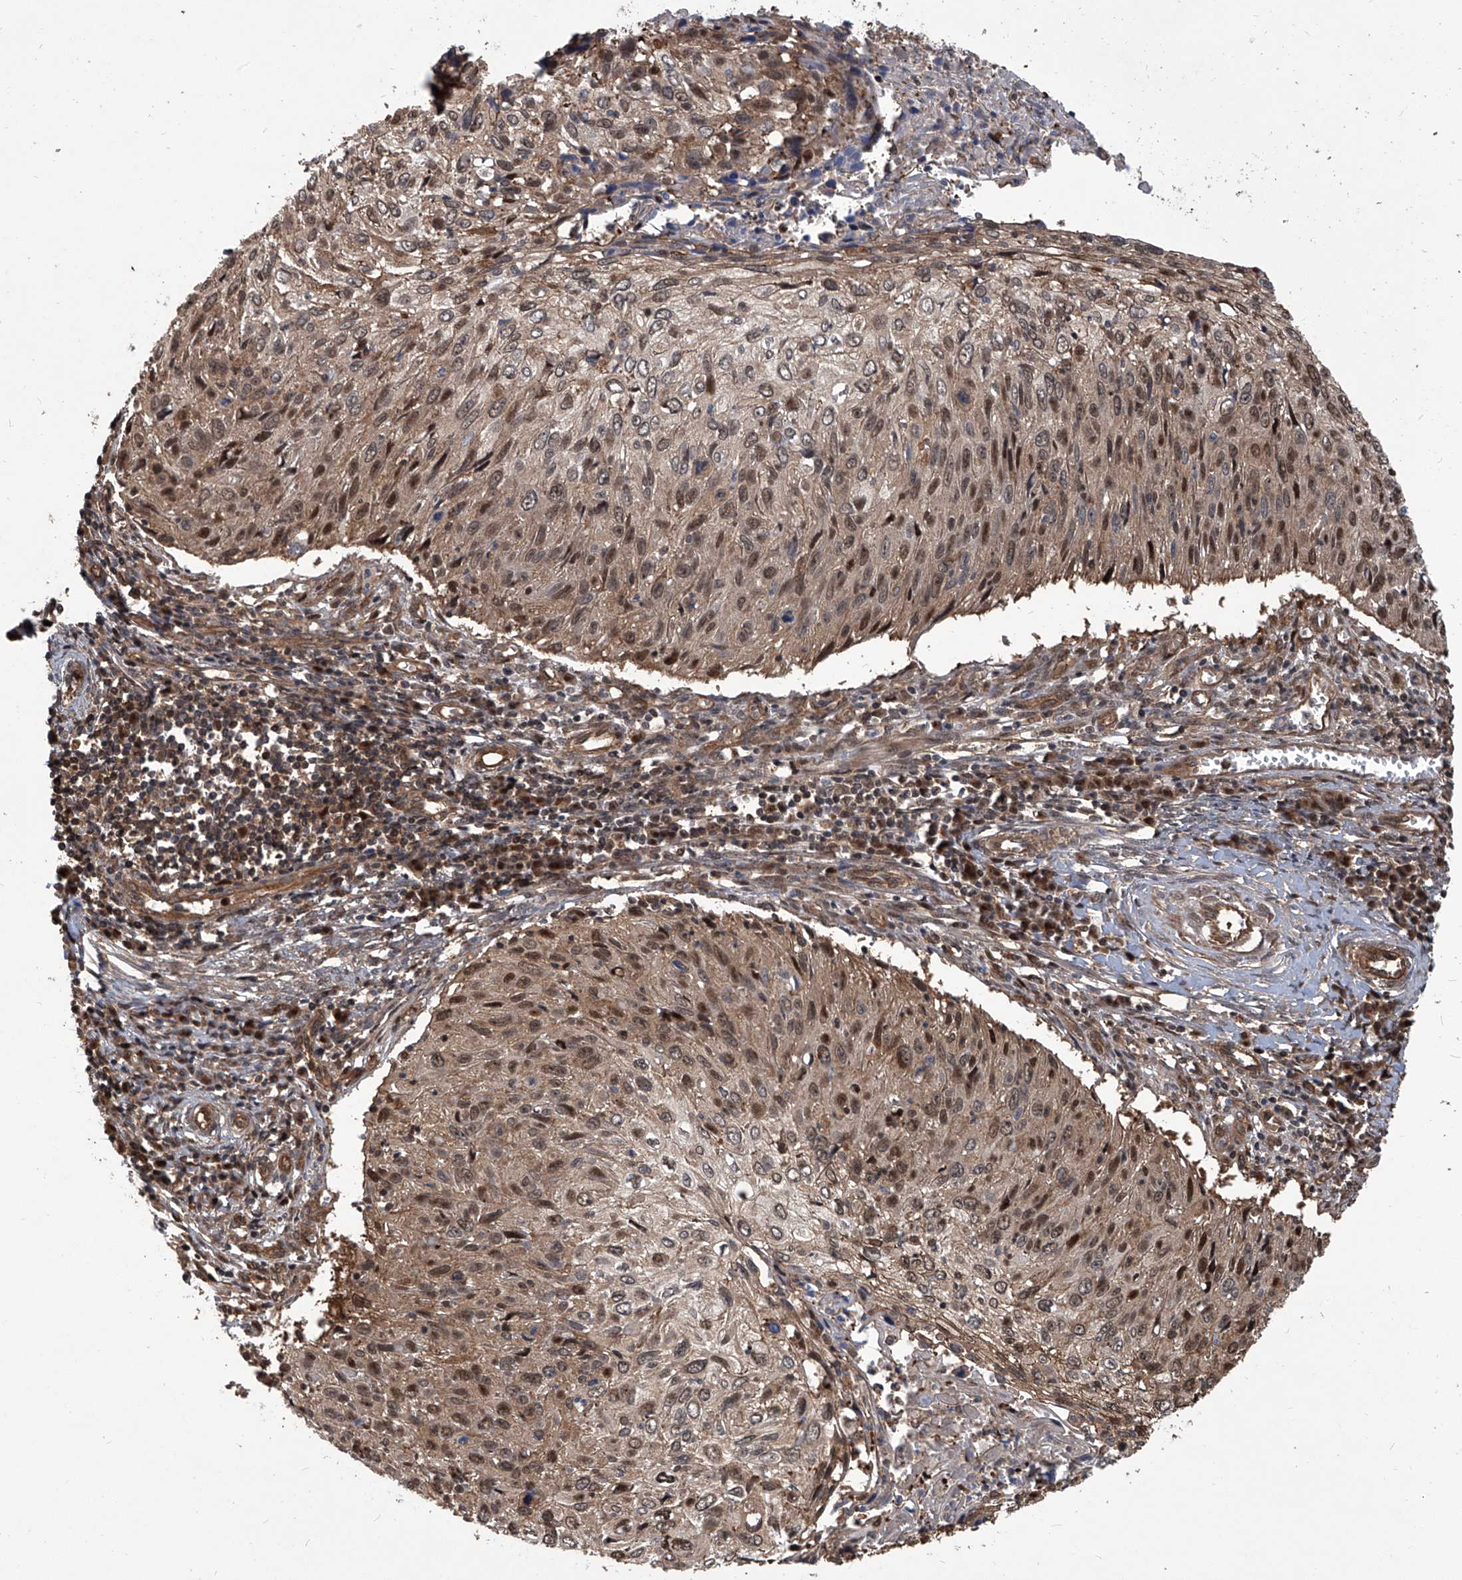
{"staining": {"intensity": "moderate", "quantity": ">75%", "location": "cytoplasmic/membranous,nuclear"}, "tissue": "cervical cancer", "cell_type": "Tumor cells", "image_type": "cancer", "snomed": [{"axis": "morphology", "description": "Squamous cell carcinoma, NOS"}, {"axis": "topography", "description": "Cervix"}], "caption": "Tumor cells display medium levels of moderate cytoplasmic/membranous and nuclear positivity in approximately >75% of cells in squamous cell carcinoma (cervical).", "gene": "PSMB1", "patient": {"sex": "female", "age": 51}}